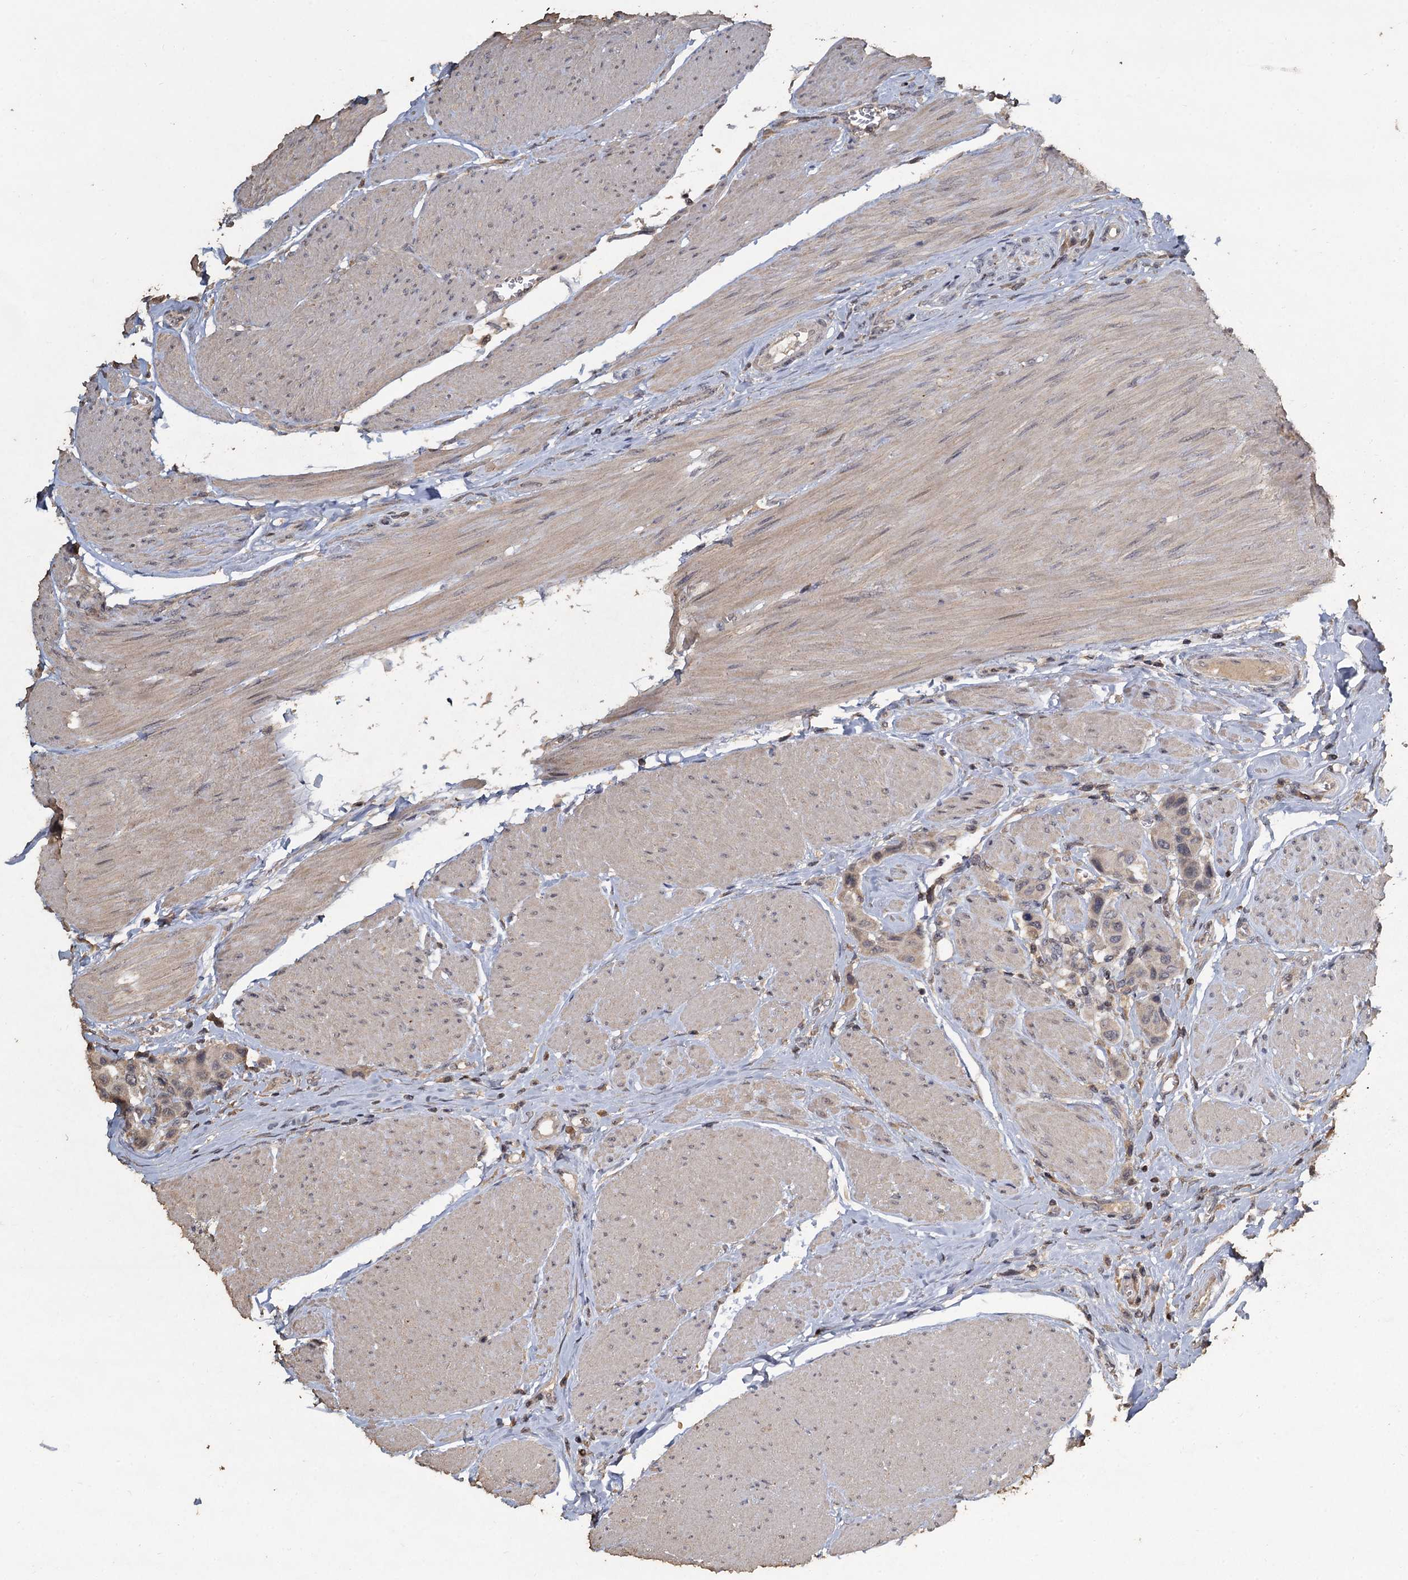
{"staining": {"intensity": "negative", "quantity": "none", "location": "none"}, "tissue": "urothelial cancer", "cell_type": "Tumor cells", "image_type": "cancer", "snomed": [{"axis": "morphology", "description": "Urothelial carcinoma, High grade"}, {"axis": "topography", "description": "Urinary bladder"}], "caption": "A micrograph of human urothelial cancer is negative for staining in tumor cells. (DAB immunohistochemistry with hematoxylin counter stain).", "gene": "CCDC61", "patient": {"sex": "male", "age": 50}}